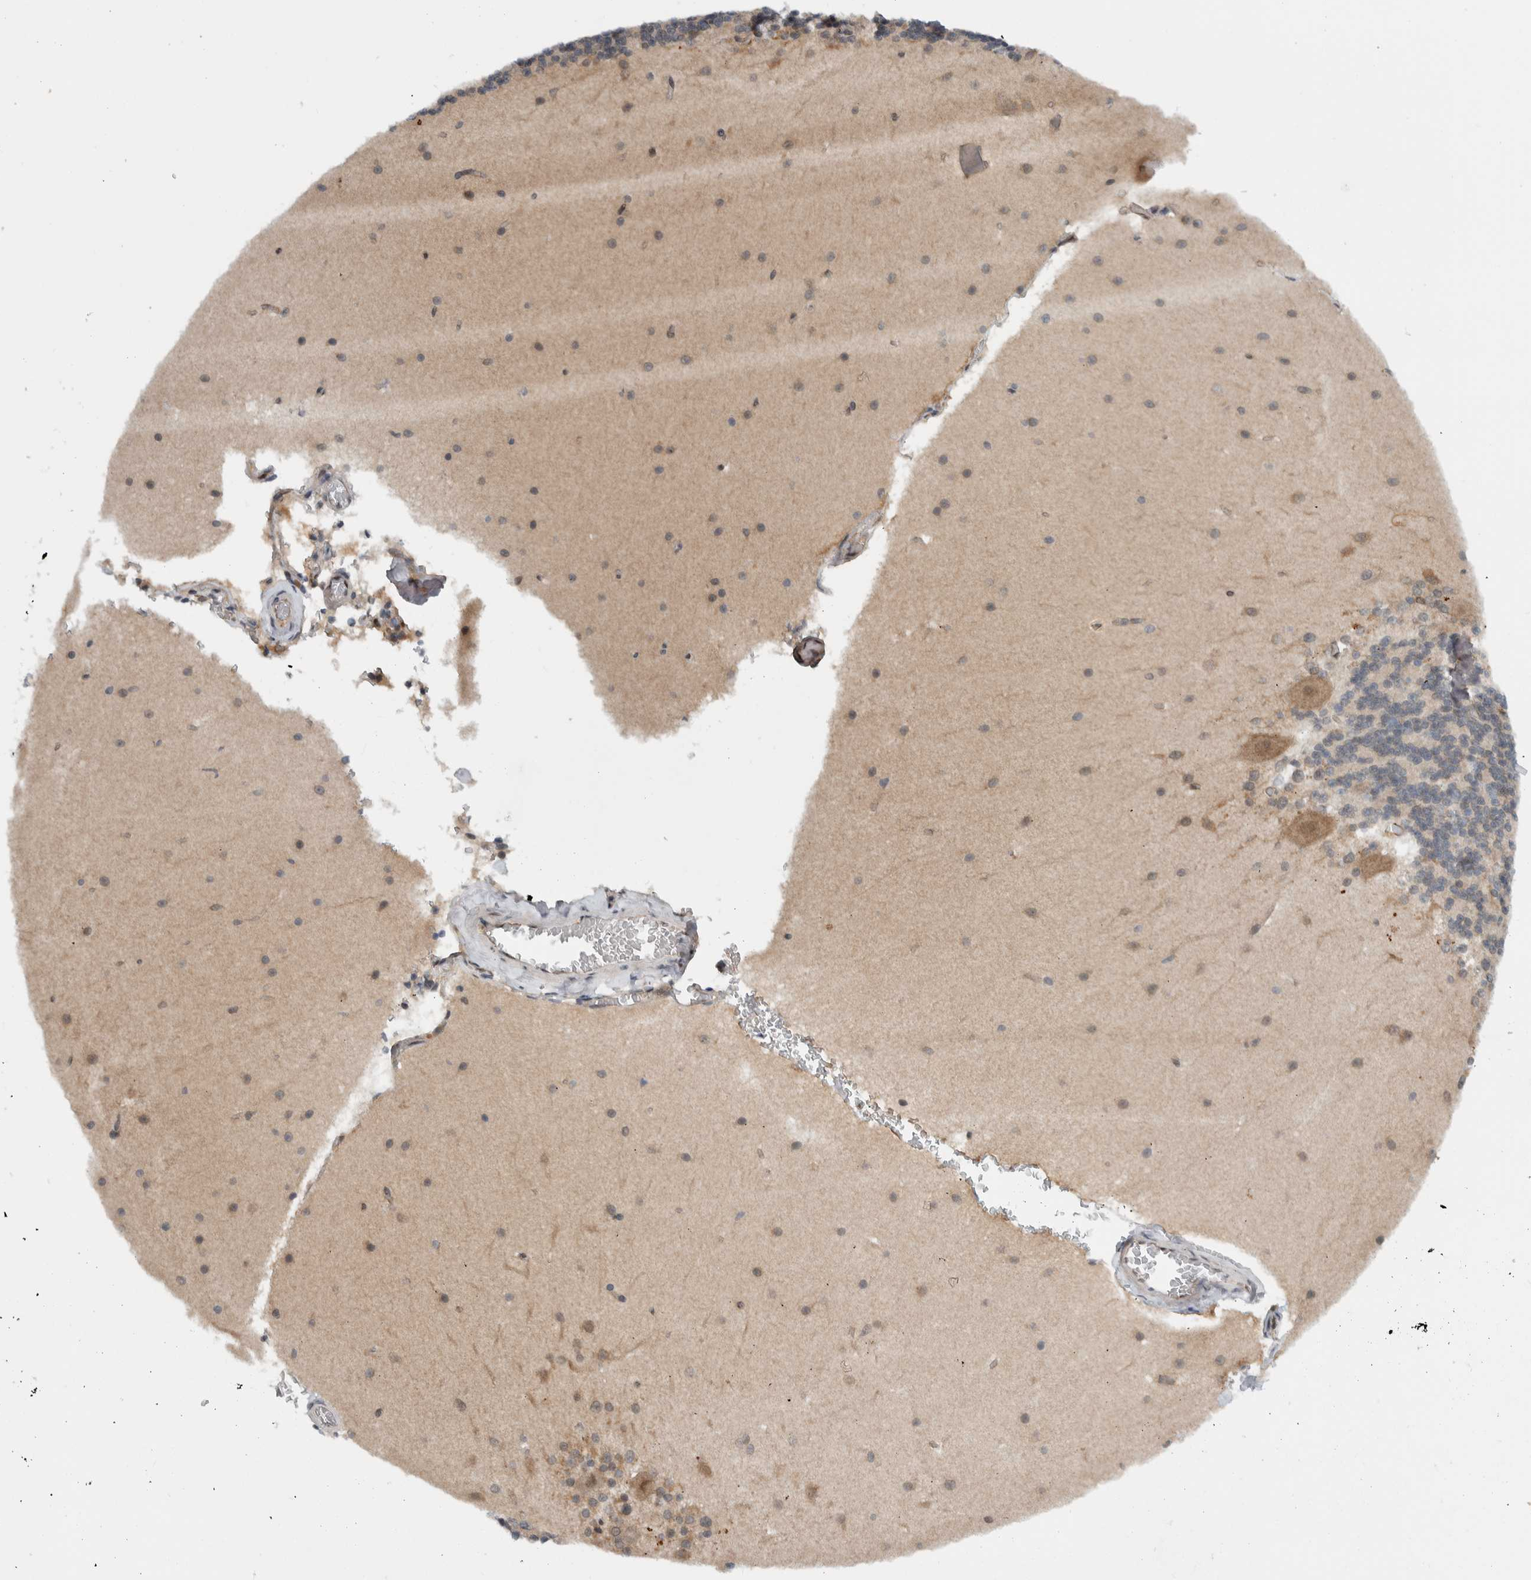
{"staining": {"intensity": "weak", "quantity": "<25%", "location": "cytoplasmic/membranous"}, "tissue": "cerebellum", "cell_type": "Cells in granular layer", "image_type": "normal", "snomed": [{"axis": "morphology", "description": "Normal tissue, NOS"}, {"axis": "topography", "description": "Cerebellum"}], "caption": "Cerebellum stained for a protein using immunohistochemistry (IHC) exhibits no positivity cells in granular layer.", "gene": "CCDC43", "patient": {"sex": "female", "age": 19}}